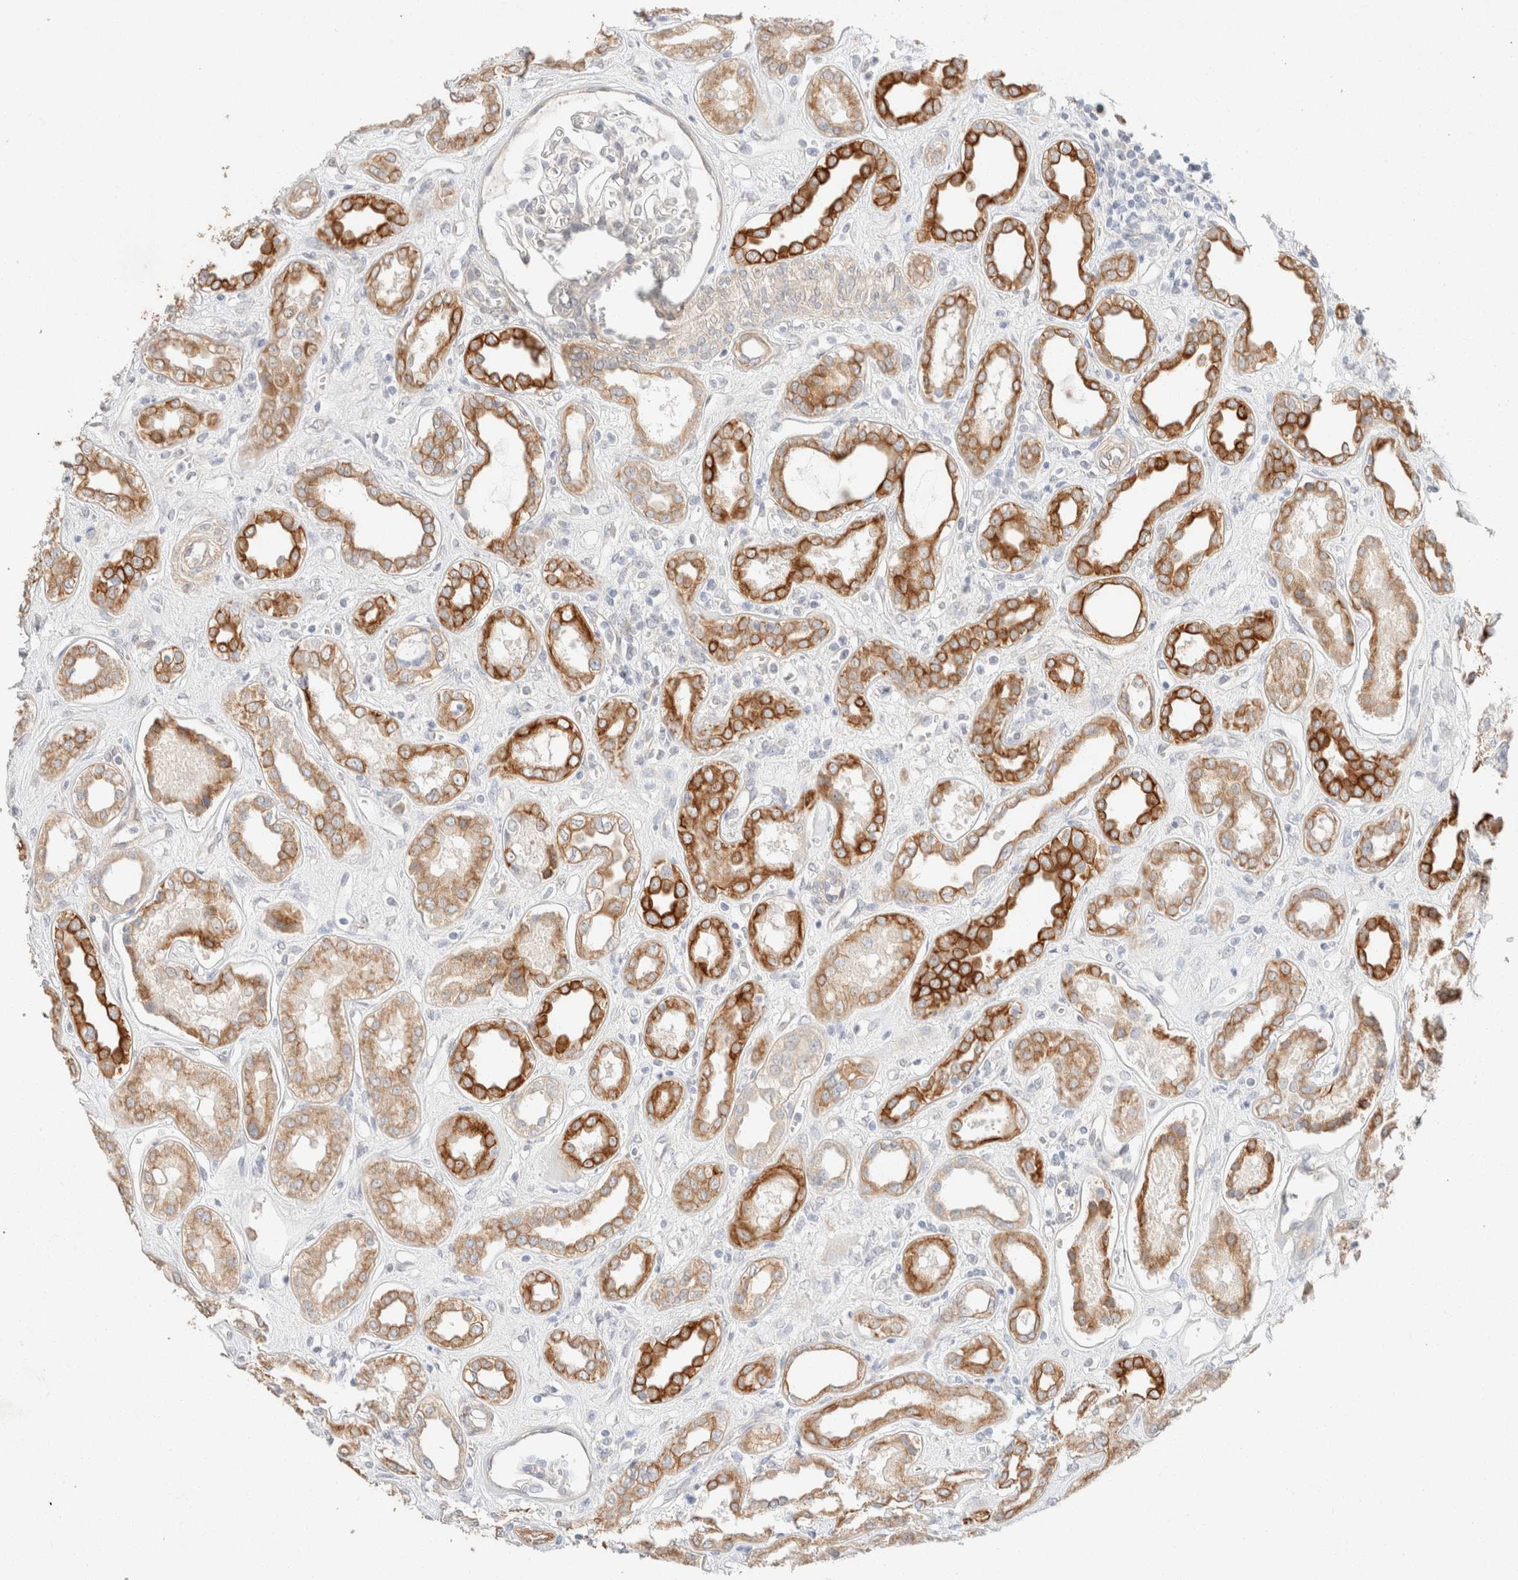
{"staining": {"intensity": "negative", "quantity": "none", "location": "none"}, "tissue": "kidney", "cell_type": "Cells in glomeruli", "image_type": "normal", "snomed": [{"axis": "morphology", "description": "Normal tissue, NOS"}, {"axis": "topography", "description": "Kidney"}], "caption": "Photomicrograph shows no significant protein staining in cells in glomeruli of unremarkable kidney.", "gene": "CSNK1E", "patient": {"sex": "male", "age": 59}}